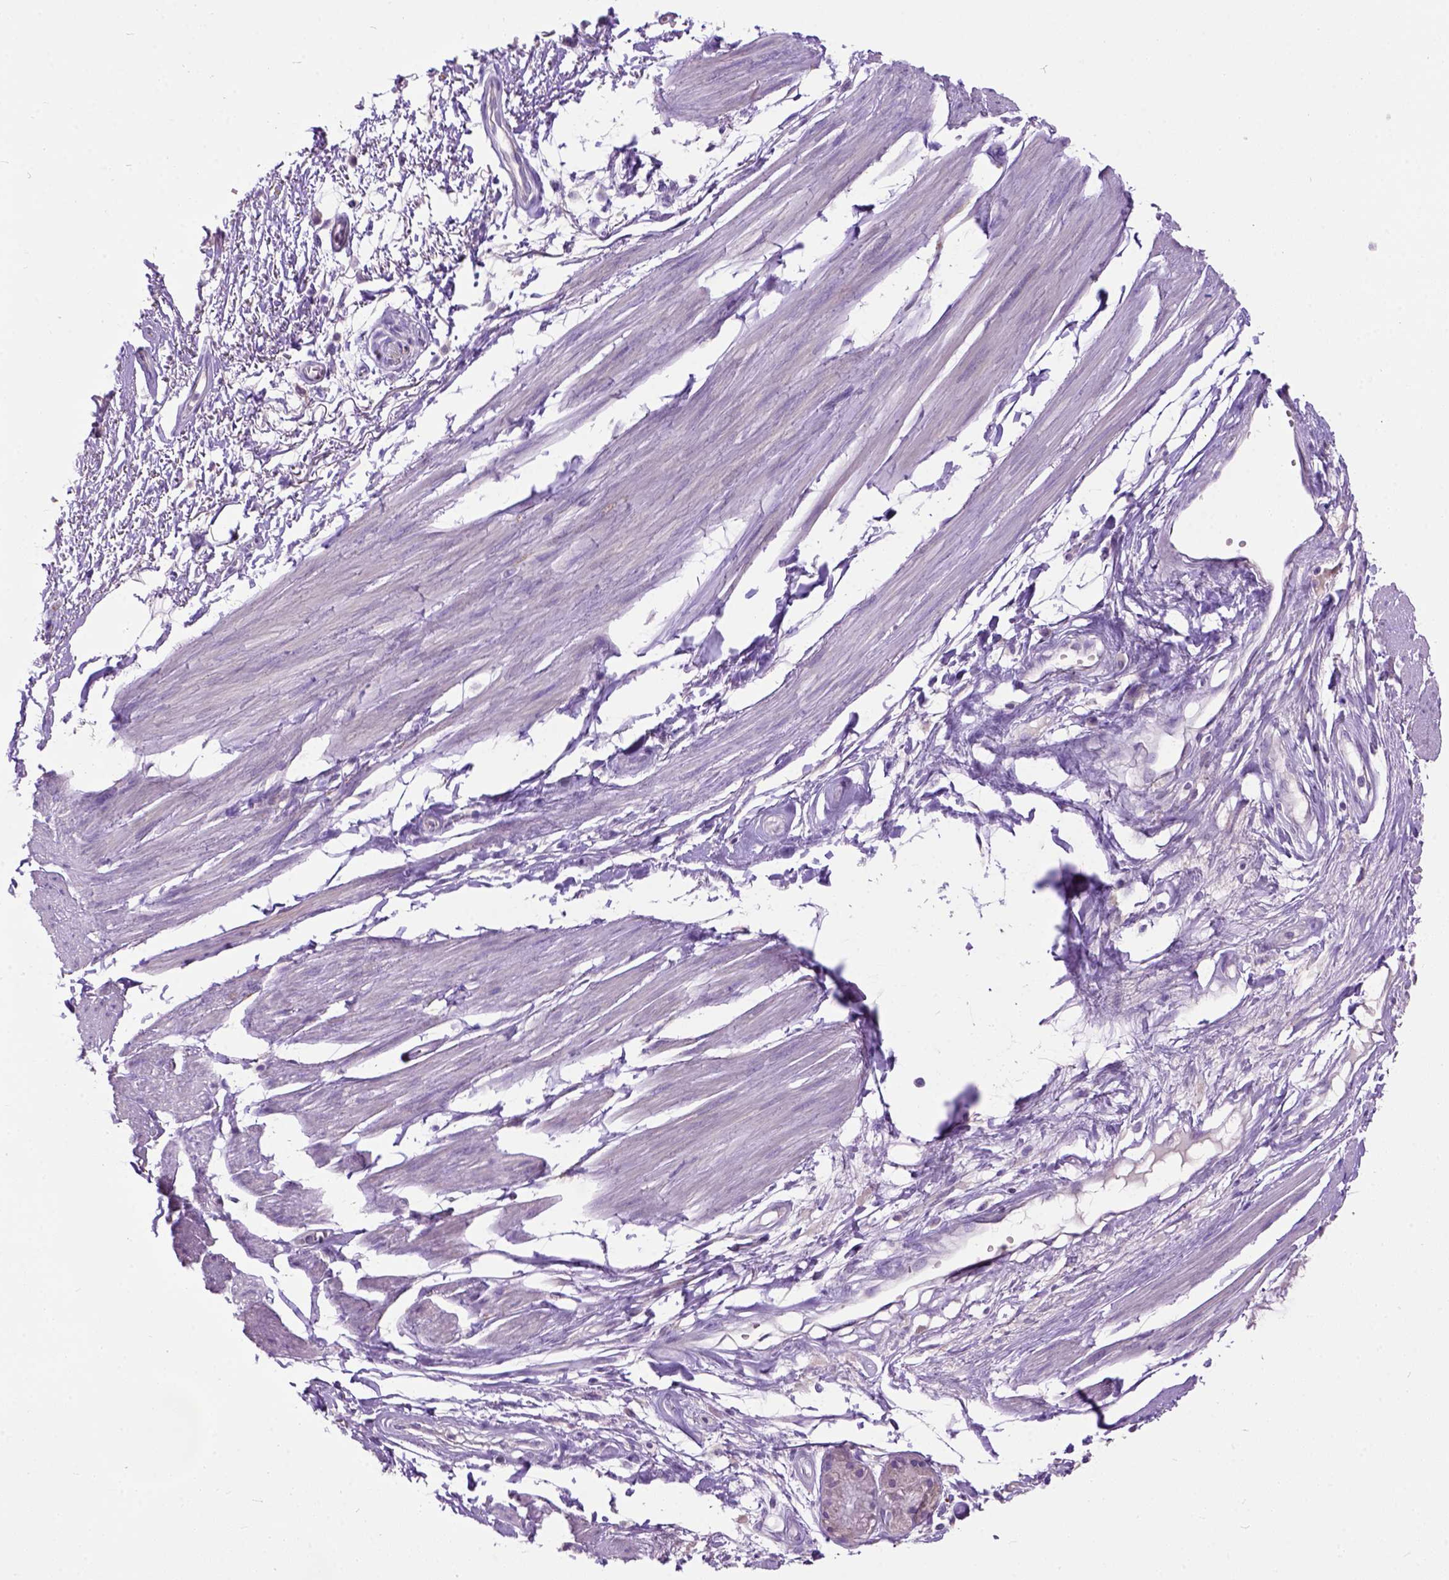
{"staining": {"intensity": "negative", "quantity": "none", "location": "none"}, "tissue": "bronchus", "cell_type": "Respiratory epithelial cells", "image_type": "normal", "snomed": [{"axis": "morphology", "description": "Normal tissue, NOS"}, {"axis": "morphology", "description": "Squamous cell carcinoma, NOS"}, {"axis": "topography", "description": "Cartilage tissue"}, {"axis": "topography", "description": "Bronchus"}, {"axis": "topography", "description": "Lung"}], "caption": "Histopathology image shows no protein positivity in respiratory epithelial cells of unremarkable bronchus.", "gene": "MAPT", "patient": {"sex": "male", "age": 66}}